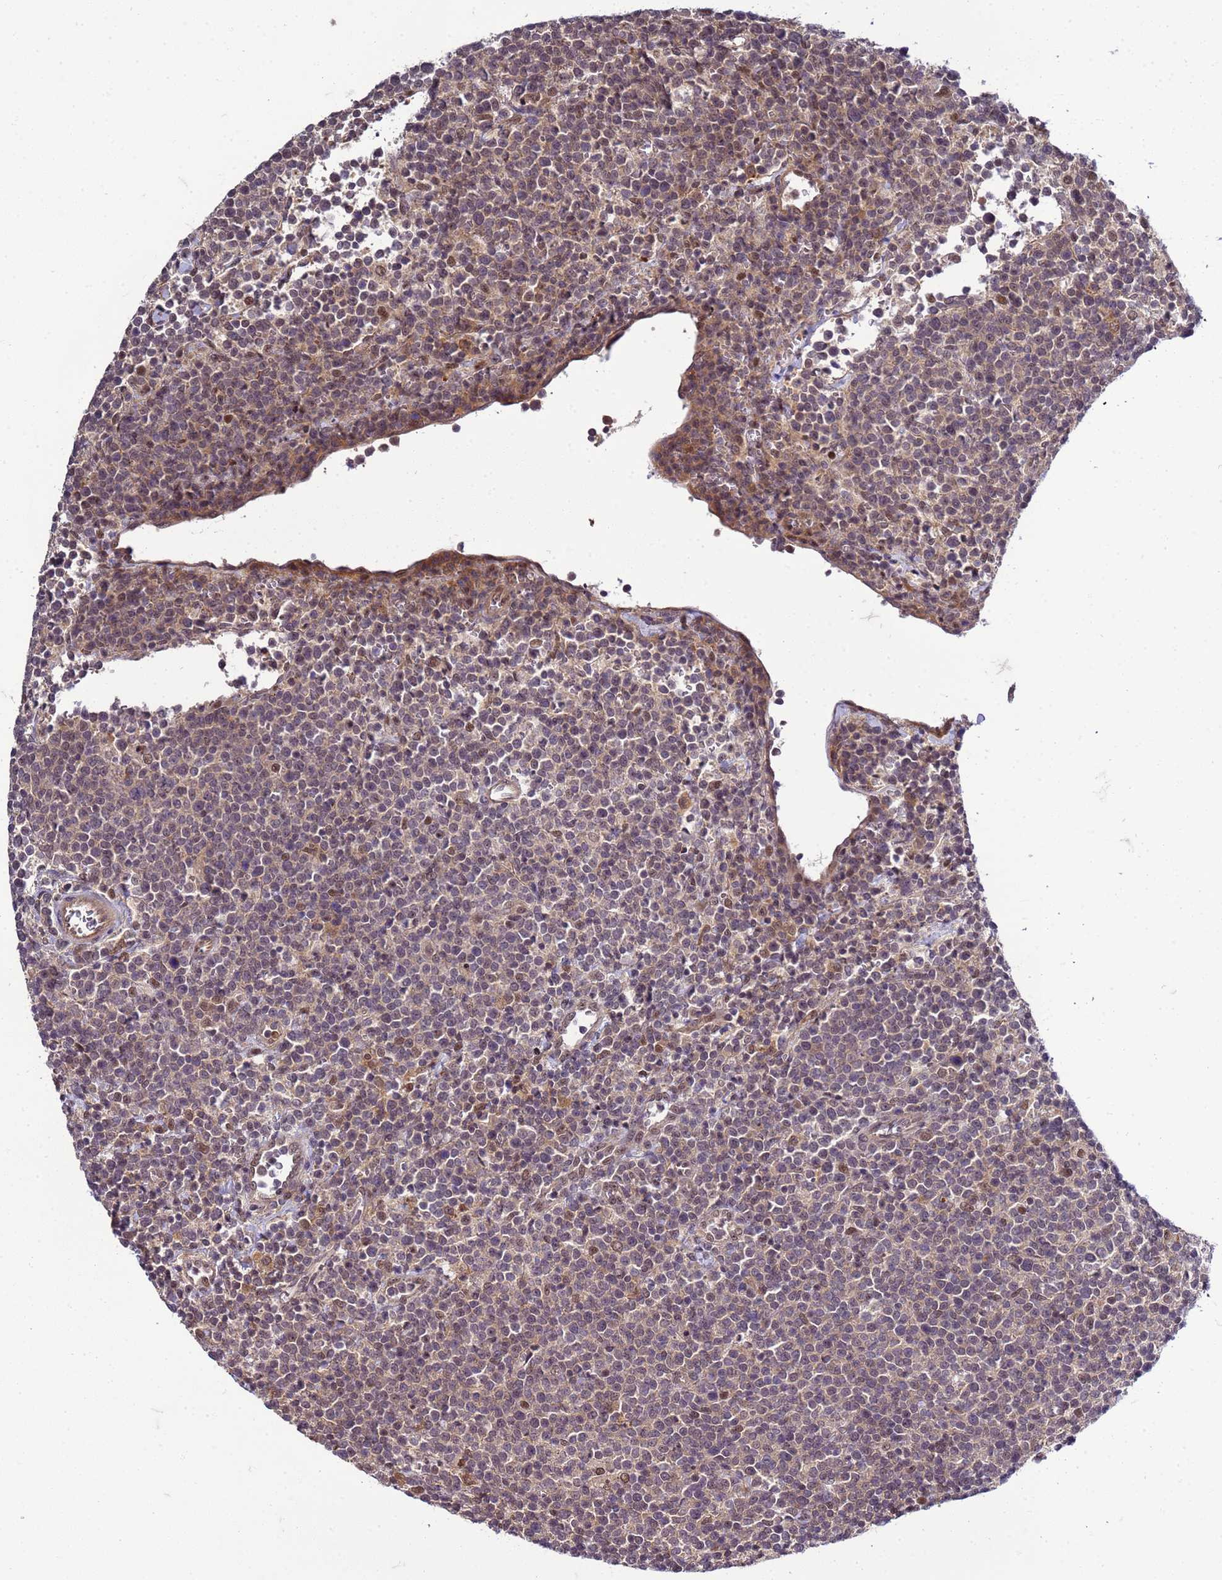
{"staining": {"intensity": "weak", "quantity": "<25%", "location": "nuclear"}, "tissue": "lymphoma", "cell_type": "Tumor cells", "image_type": "cancer", "snomed": [{"axis": "morphology", "description": "Malignant lymphoma, non-Hodgkin's type, High grade"}, {"axis": "topography", "description": "Lymph node"}], "caption": "Tumor cells are negative for protein expression in human lymphoma. The staining was performed using DAB to visualize the protein expression in brown, while the nuclei were stained in blue with hematoxylin (Magnification: 20x).", "gene": "GEN1", "patient": {"sex": "male", "age": 61}}